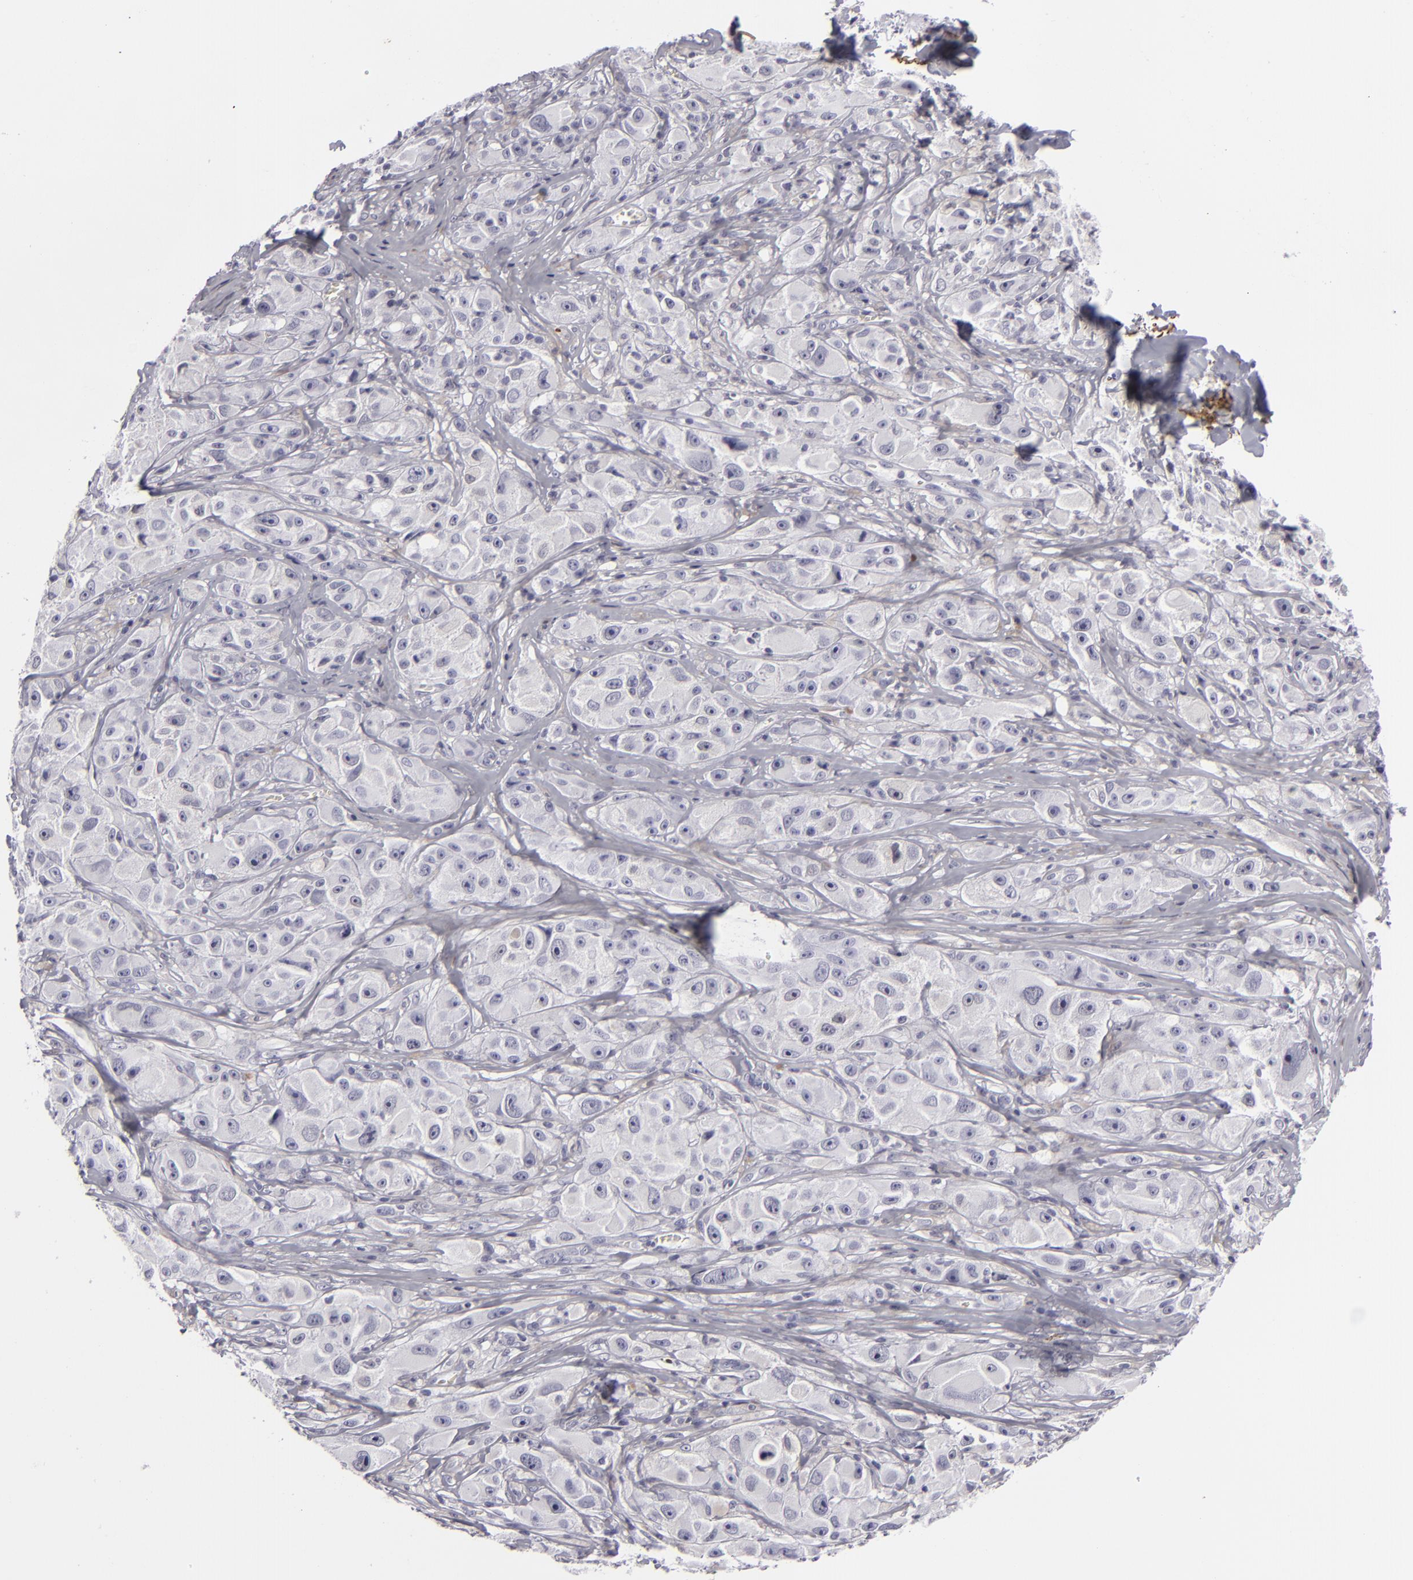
{"staining": {"intensity": "negative", "quantity": "none", "location": "none"}, "tissue": "melanoma", "cell_type": "Tumor cells", "image_type": "cancer", "snomed": [{"axis": "morphology", "description": "Malignant melanoma, NOS"}, {"axis": "topography", "description": "Skin"}], "caption": "This is an immunohistochemistry (IHC) image of human malignant melanoma. There is no expression in tumor cells.", "gene": "C9", "patient": {"sex": "male", "age": 56}}